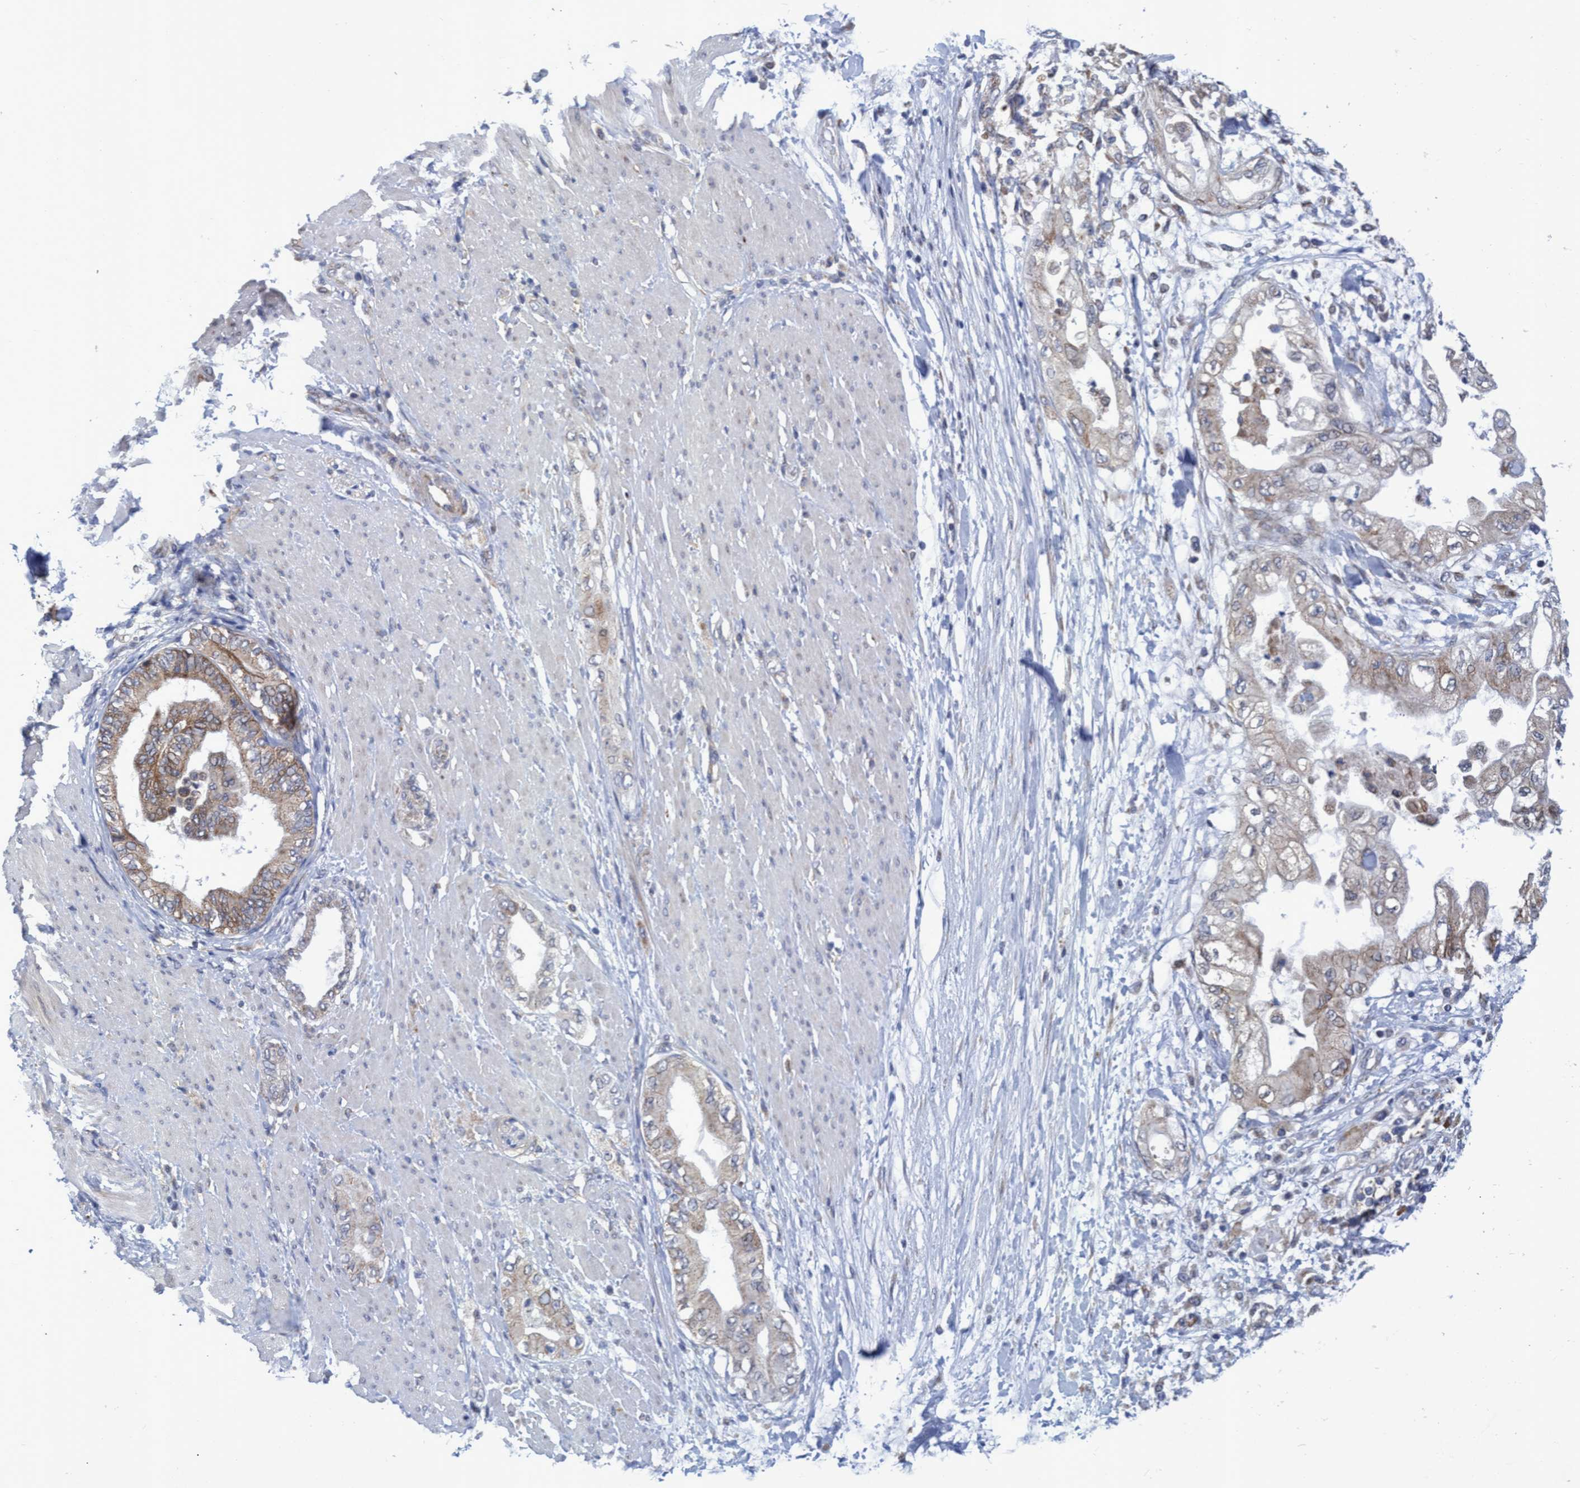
{"staining": {"intensity": "negative", "quantity": "none", "location": "none"}, "tissue": "adipose tissue", "cell_type": "Adipocytes", "image_type": "normal", "snomed": [{"axis": "morphology", "description": "Normal tissue, NOS"}, {"axis": "morphology", "description": "Adenocarcinoma, NOS"}, {"axis": "topography", "description": "Duodenum"}, {"axis": "topography", "description": "Peripheral nerve tissue"}], "caption": "Micrograph shows no significant protein expression in adipocytes of normal adipose tissue. (Stains: DAB (3,3'-diaminobenzidine) immunohistochemistry (IHC) with hematoxylin counter stain, Microscopy: brightfield microscopy at high magnification).", "gene": "NAT16", "patient": {"sex": "female", "age": 60}}